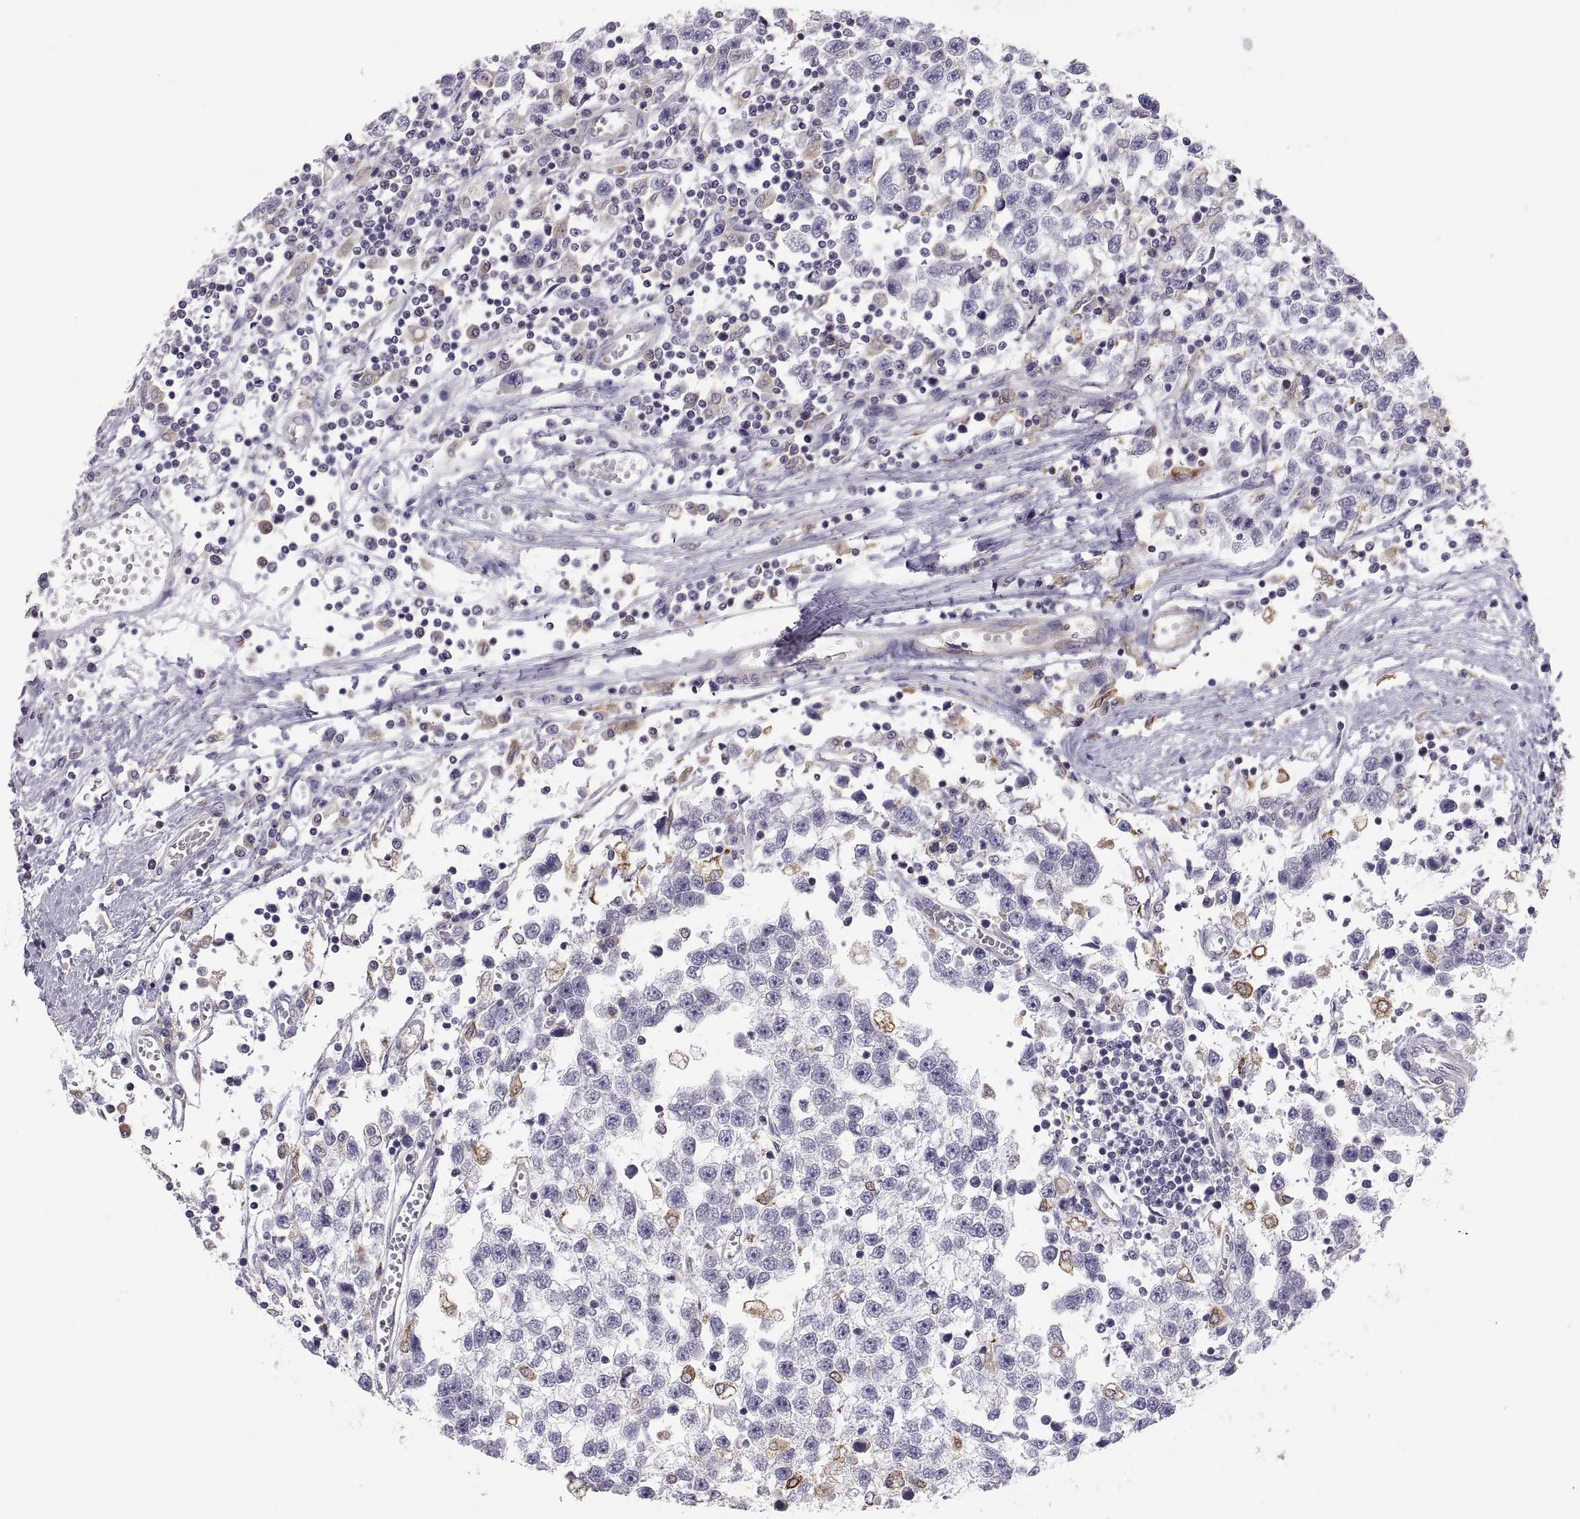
{"staining": {"intensity": "negative", "quantity": "none", "location": "none"}, "tissue": "testis cancer", "cell_type": "Tumor cells", "image_type": "cancer", "snomed": [{"axis": "morphology", "description": "Seminoma, NOS"}, {"axis": "topography", "description": "Testis"}], "caption": "High power microscopy image of an IHC micrograph of testis cancer (seminoma), revealing no significant expression in tumor cells. (Brightfield microscopy of DAB immunohistochemistry at high magnification).", "gene": "ERO1A", "patient": {"sex": "male", "age": 34}}